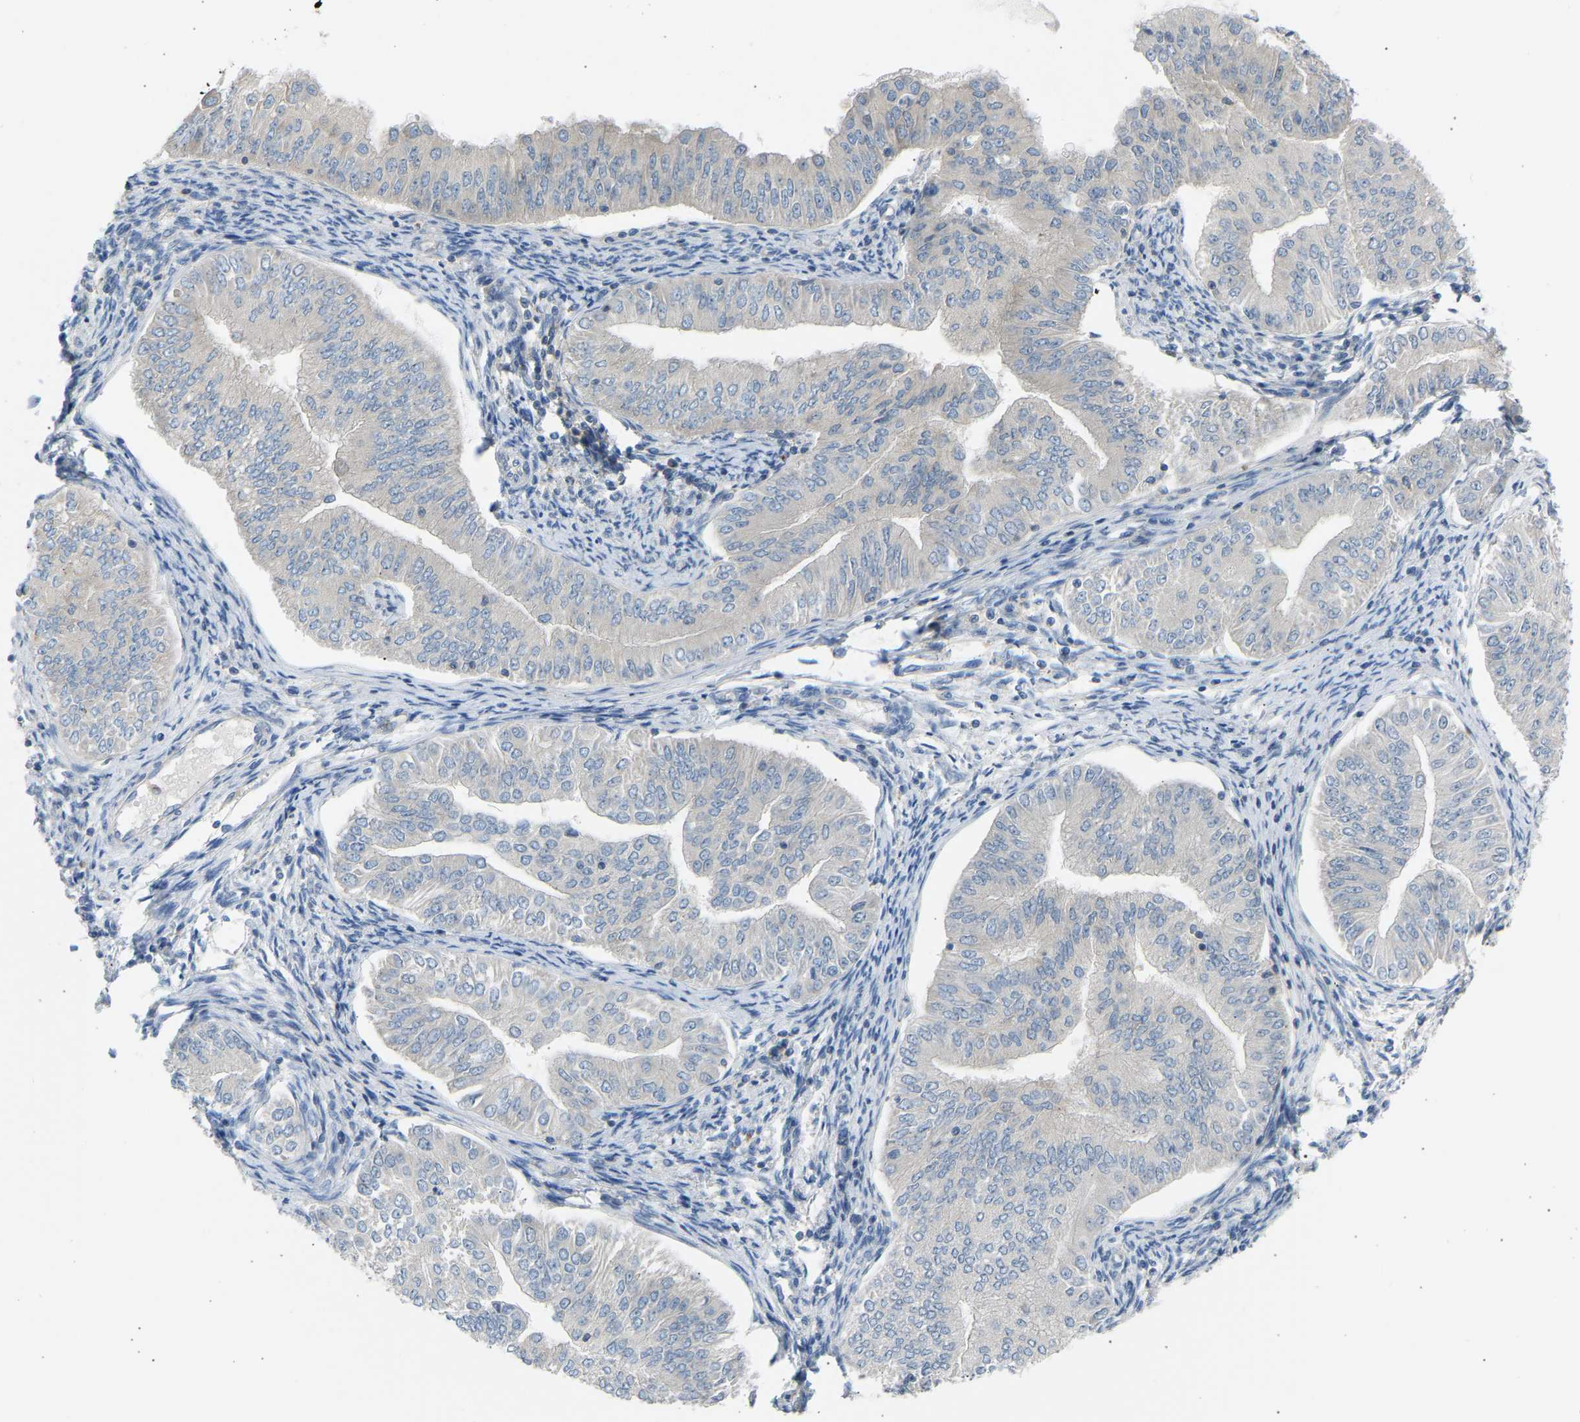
{"staining": {"intensity": "negative", "quantity": "none", "location": "none"}, "tissue": "endometrial cancer", "cell_type": "Tumor cells", "image_type": "cancer", "snomed": [{"axis": "morphology", "description": "Normal tissue, NOS"}, {"axis": "morphology", "description": "Adenocarcinoma, NOS"}, {"axis": "topography", "description": "Endometrium"}], "caption": "This is an immunohistochemistry micrograph of adenocarcinoma (endometrial). There is no staining in tumor cells.", "gene": "TRIM50", "patient": {"sex": "female", "age": 53}}